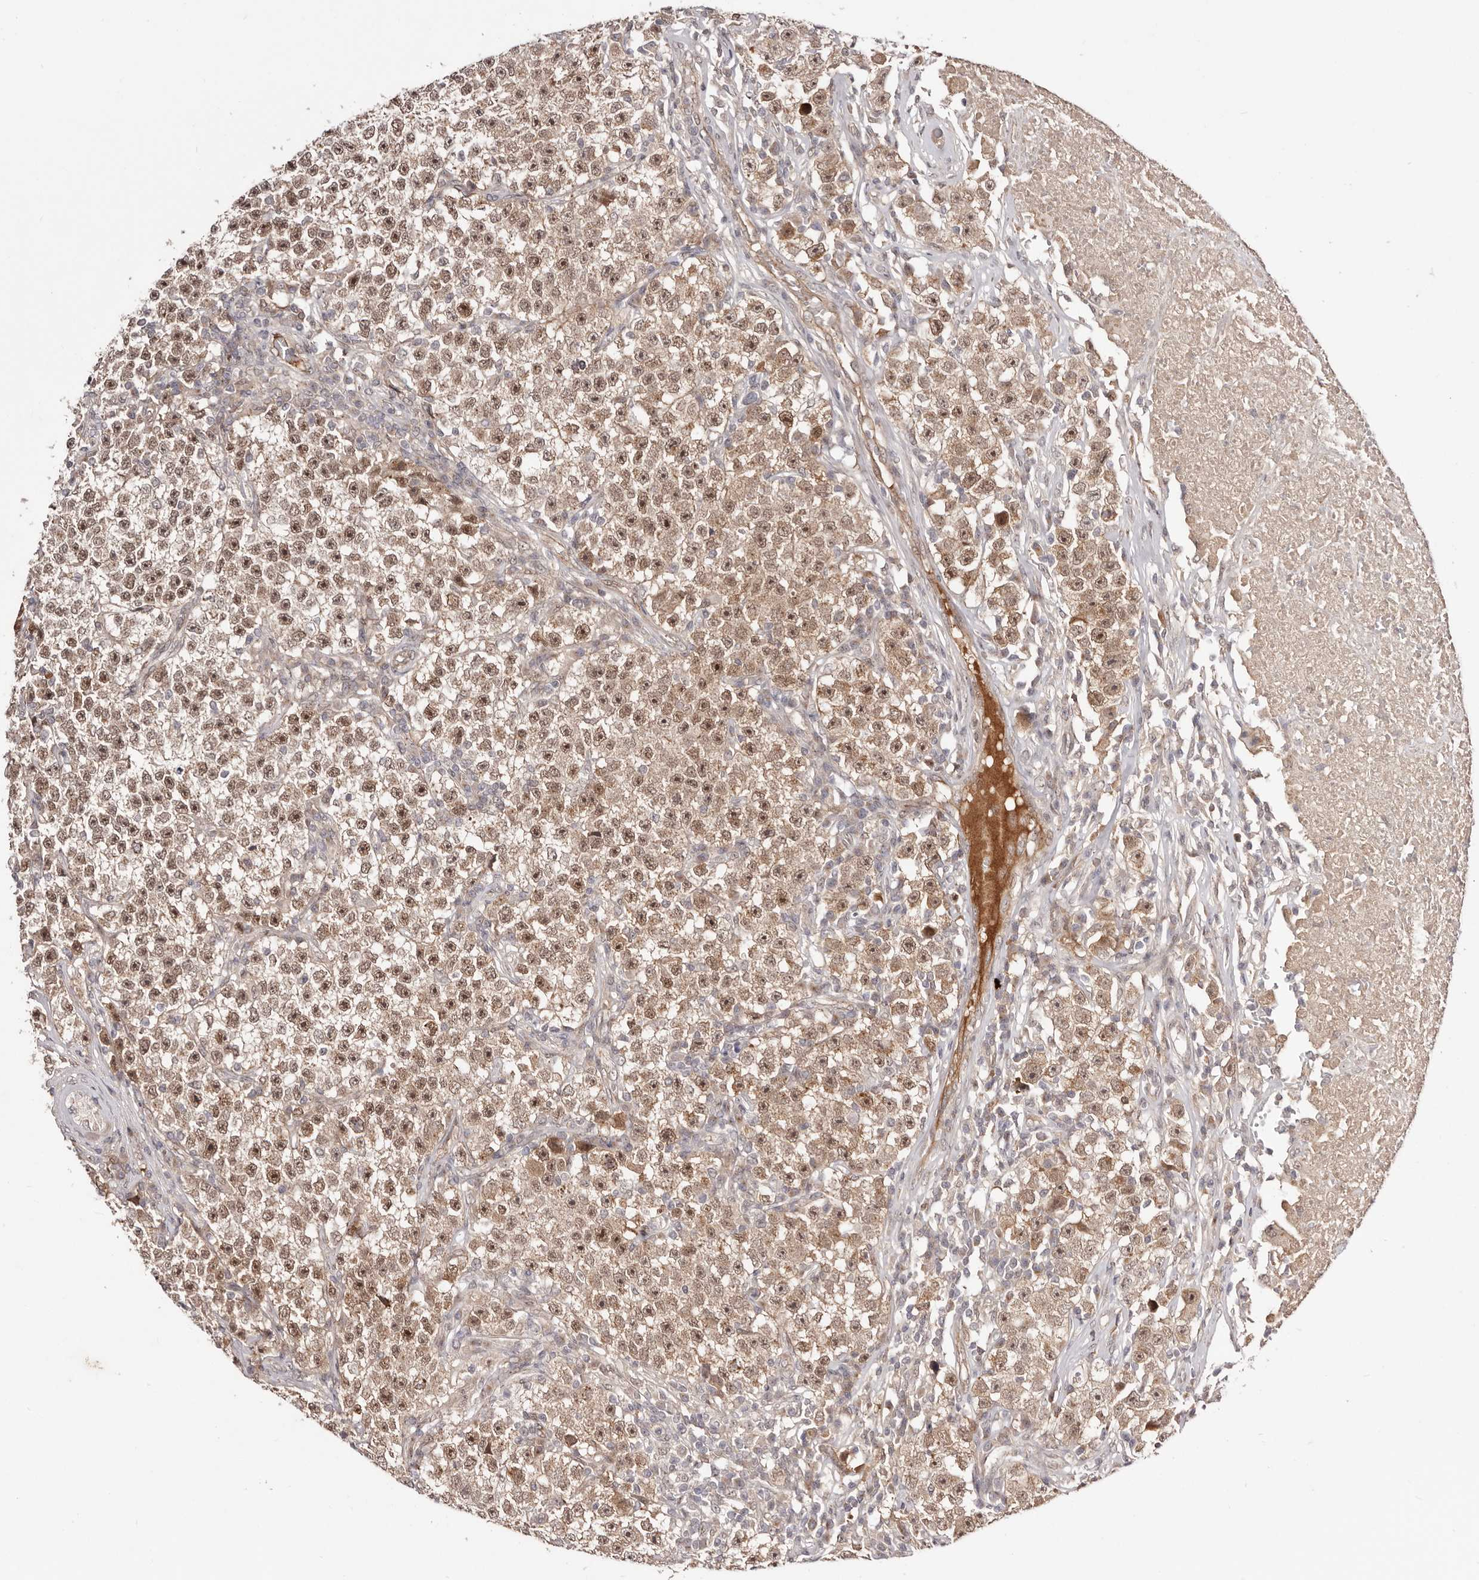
{"staining": {"intensity": "moderate", "quantity": ">75%", "location": "cytoplasmic/membranous,nuclear"}, "tissue": "testis cancer", "cell_type": "Tumor cells", "image_type": "cancer", "snomed": [{"axis": "morphology", "description": "Seminoma, NOS"}, {"axis": "topography", "description": "Testis"}], "caption": "Moderate cytoplasmic/membranous and nuclear staining is identified in approximately >75% of tumor cells in testis cancer.", "gene": "EGR3", "patient": {"sex": "male", "age": 22}}